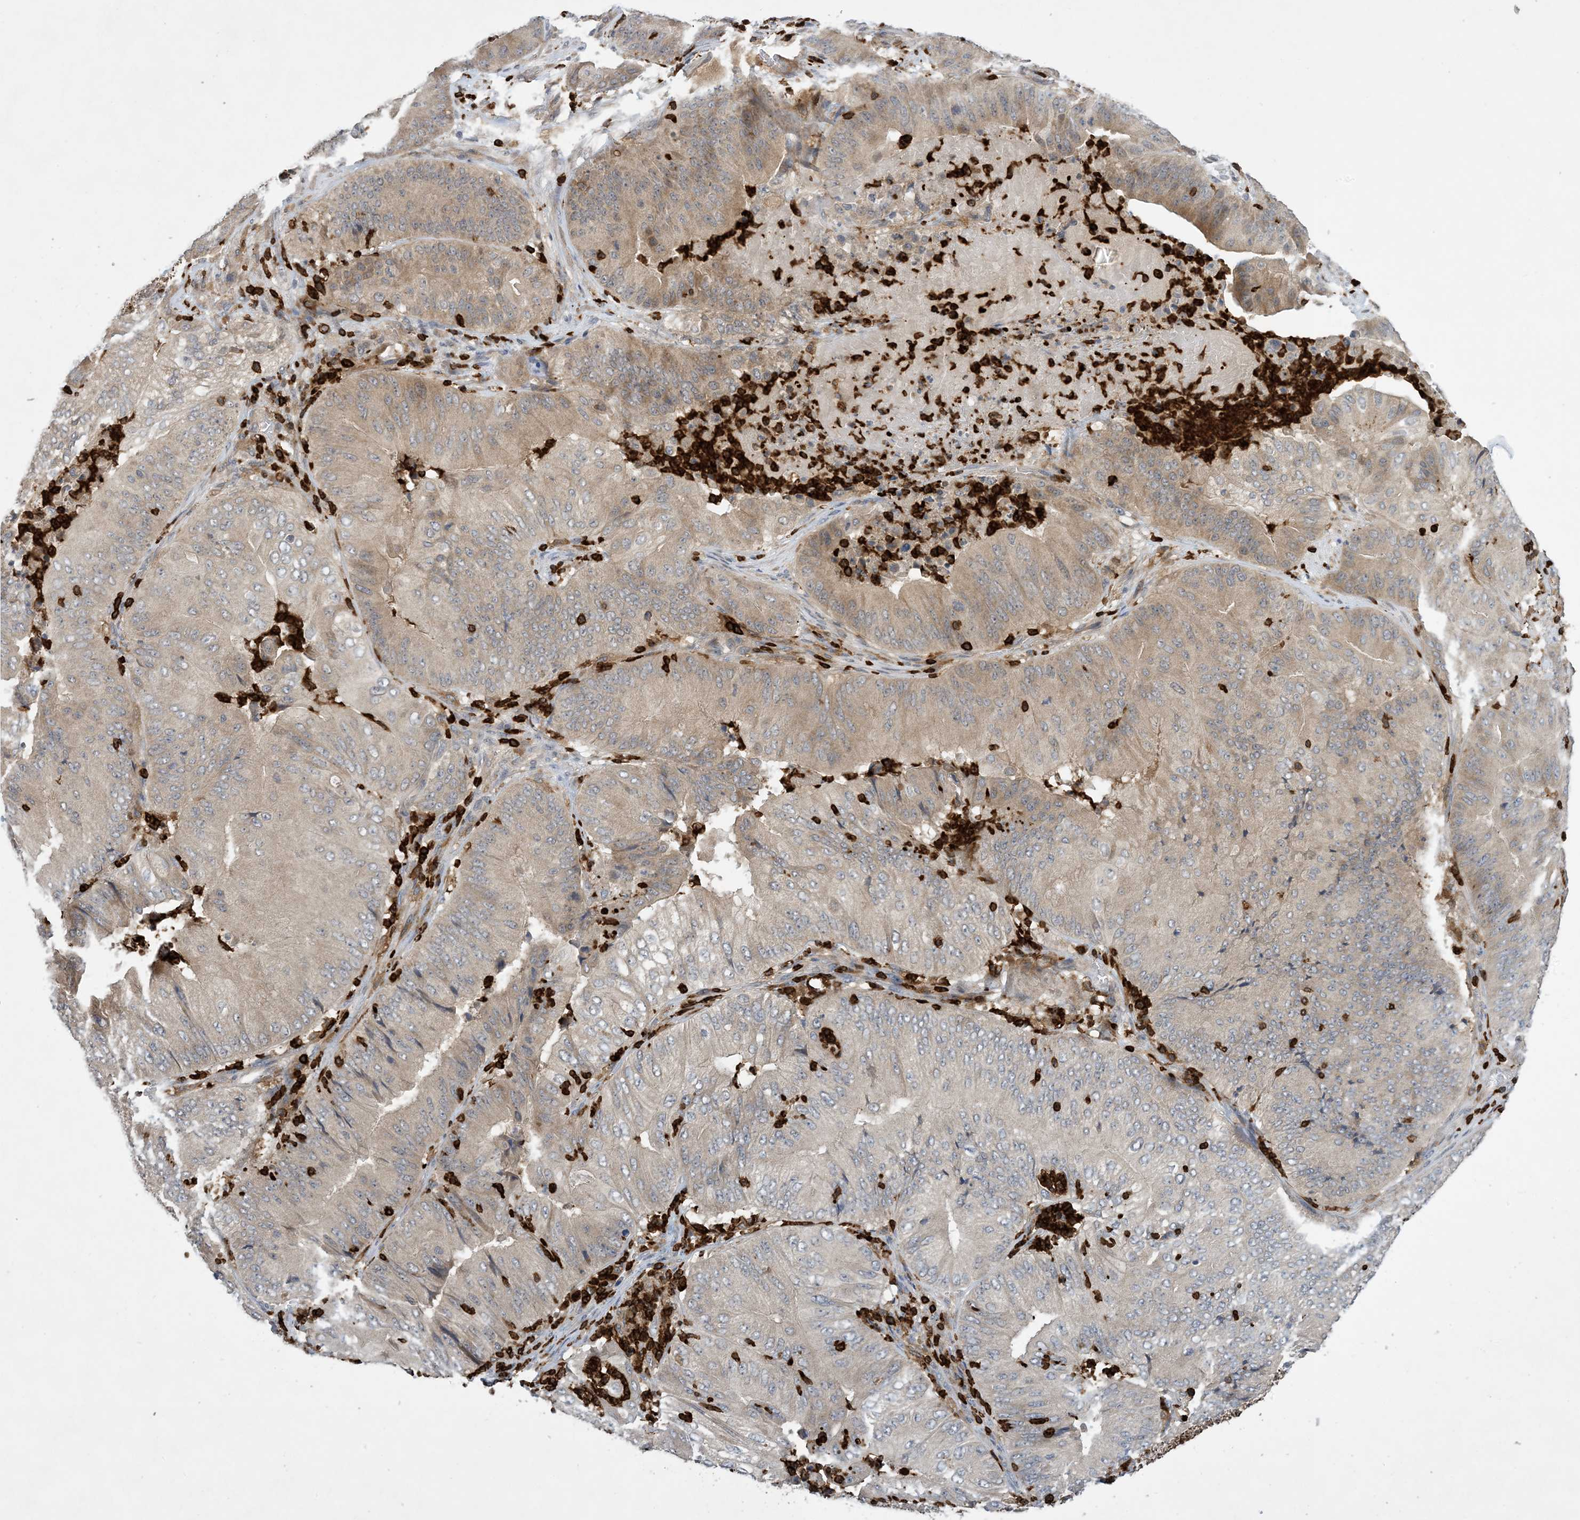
{"staining": {"intensity": "weak", "quantity": "<25%", "location": "cytoplasmic/membranous"}, "tissue": "pancreatic cancer", "cell_type": "Tumor cells", "image_type": "cancer", "snomed": [{"axis": "morphology", "description": "Adenocarcinoma, NOS"}, {"axis": "topography", "description": "Pancreas"}], "caption": "Immunohistochemistry micrograph of human adenocarcinoma (pancreatic) stained for a protein (brown), which reveals no expression in tumor cells.", "gene": "AK9", "patient": {"sex": "female", "age": 77}}